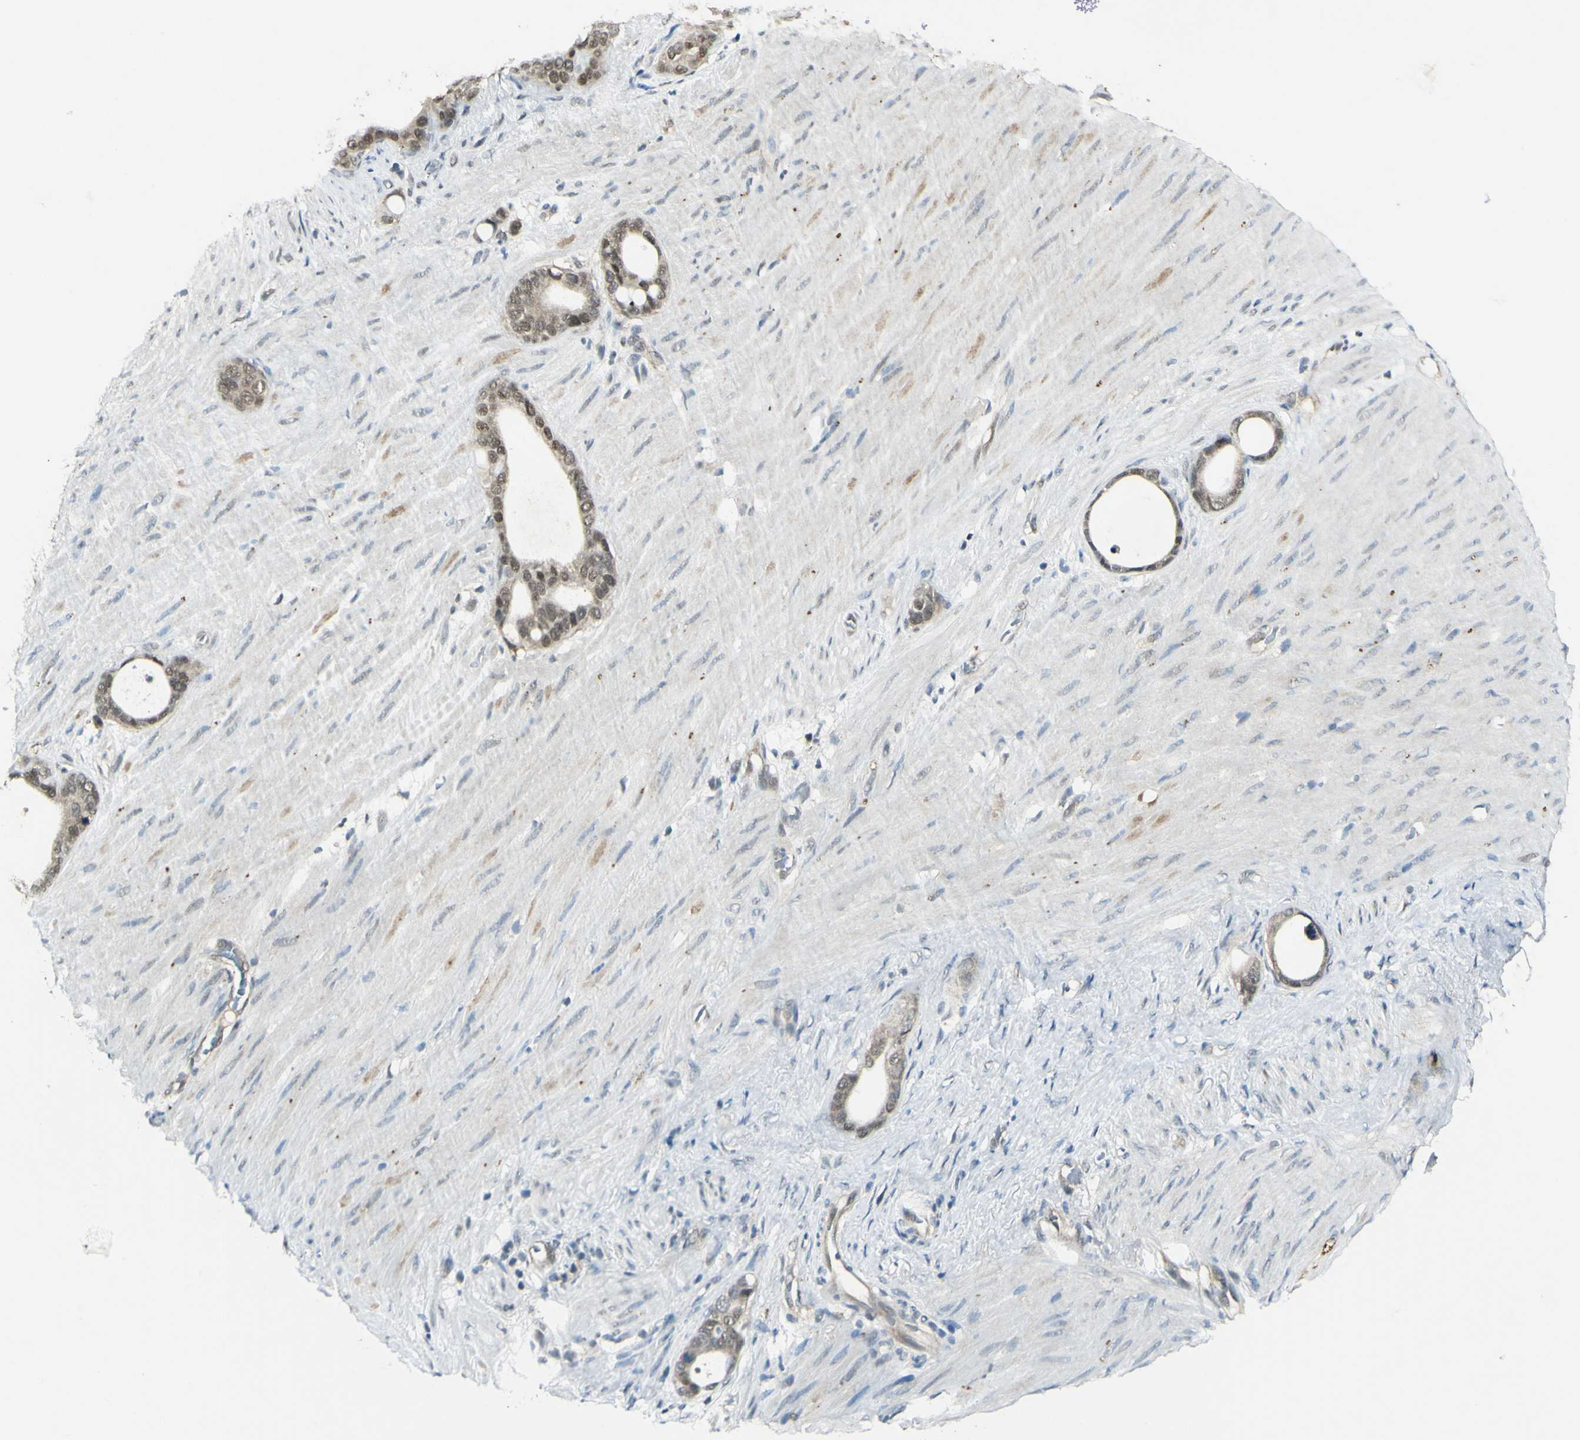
{"staining": {"intensity": "weak", "quantity": ">75%", "location": "nuclear"}, "tissue": "stomach cancer", "cell_type": "Tumor cells", "image_type": "cancer", "snomed": [{"axis": "morphology", "description": "Adenocarcinoma, NOS"}, {"axis": "topography", "description": "Stomach"}], "caption": "Adenocarcinoma (stomach) stained with immunohistochemistry reveals weak nuclear positivity in about >75% of tumor cells.", "gene": "PSMD5", "patient": {"sex": "female", "age": 75}}